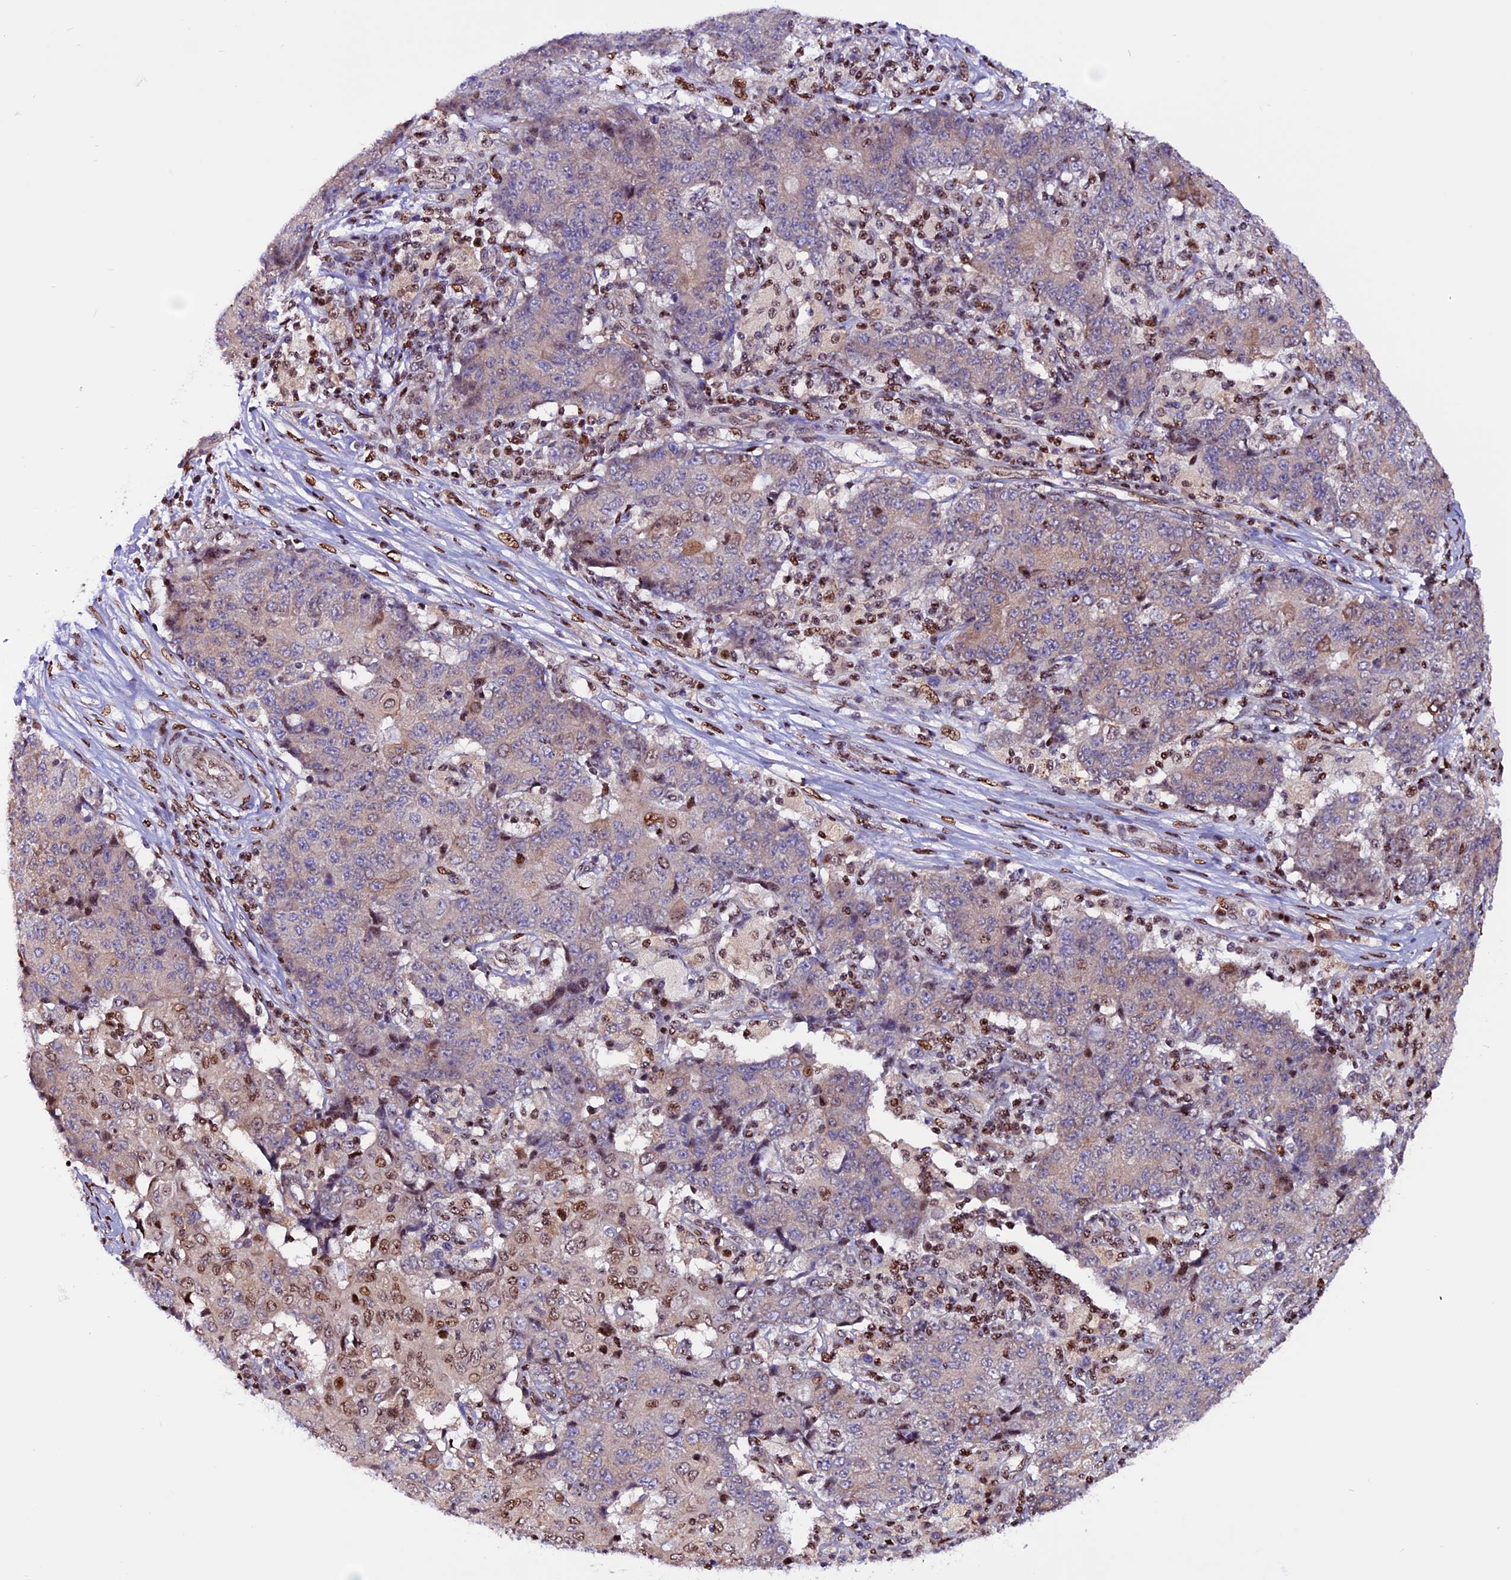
{"staining": {"intensity": "moderate", "quantity": "<25%", "location": "nuclear"}, "tissue": "ovarian cancer", "cell_type": "Tumor cells", "image_type": "cancer", "snomed": [{"axis": "morphology", "description": "Carcinoma, endometroid"}, {"axis": "topography", "description": "Ovary"}], "caption": "Protein staining by immunohistochemistry displays moderate nuclear expression in about <25% of tumor cells in ovarian cancer (endometroid carcinoma).", "gene": "RINL", "patient": {"sex": "female", "age": 42}}